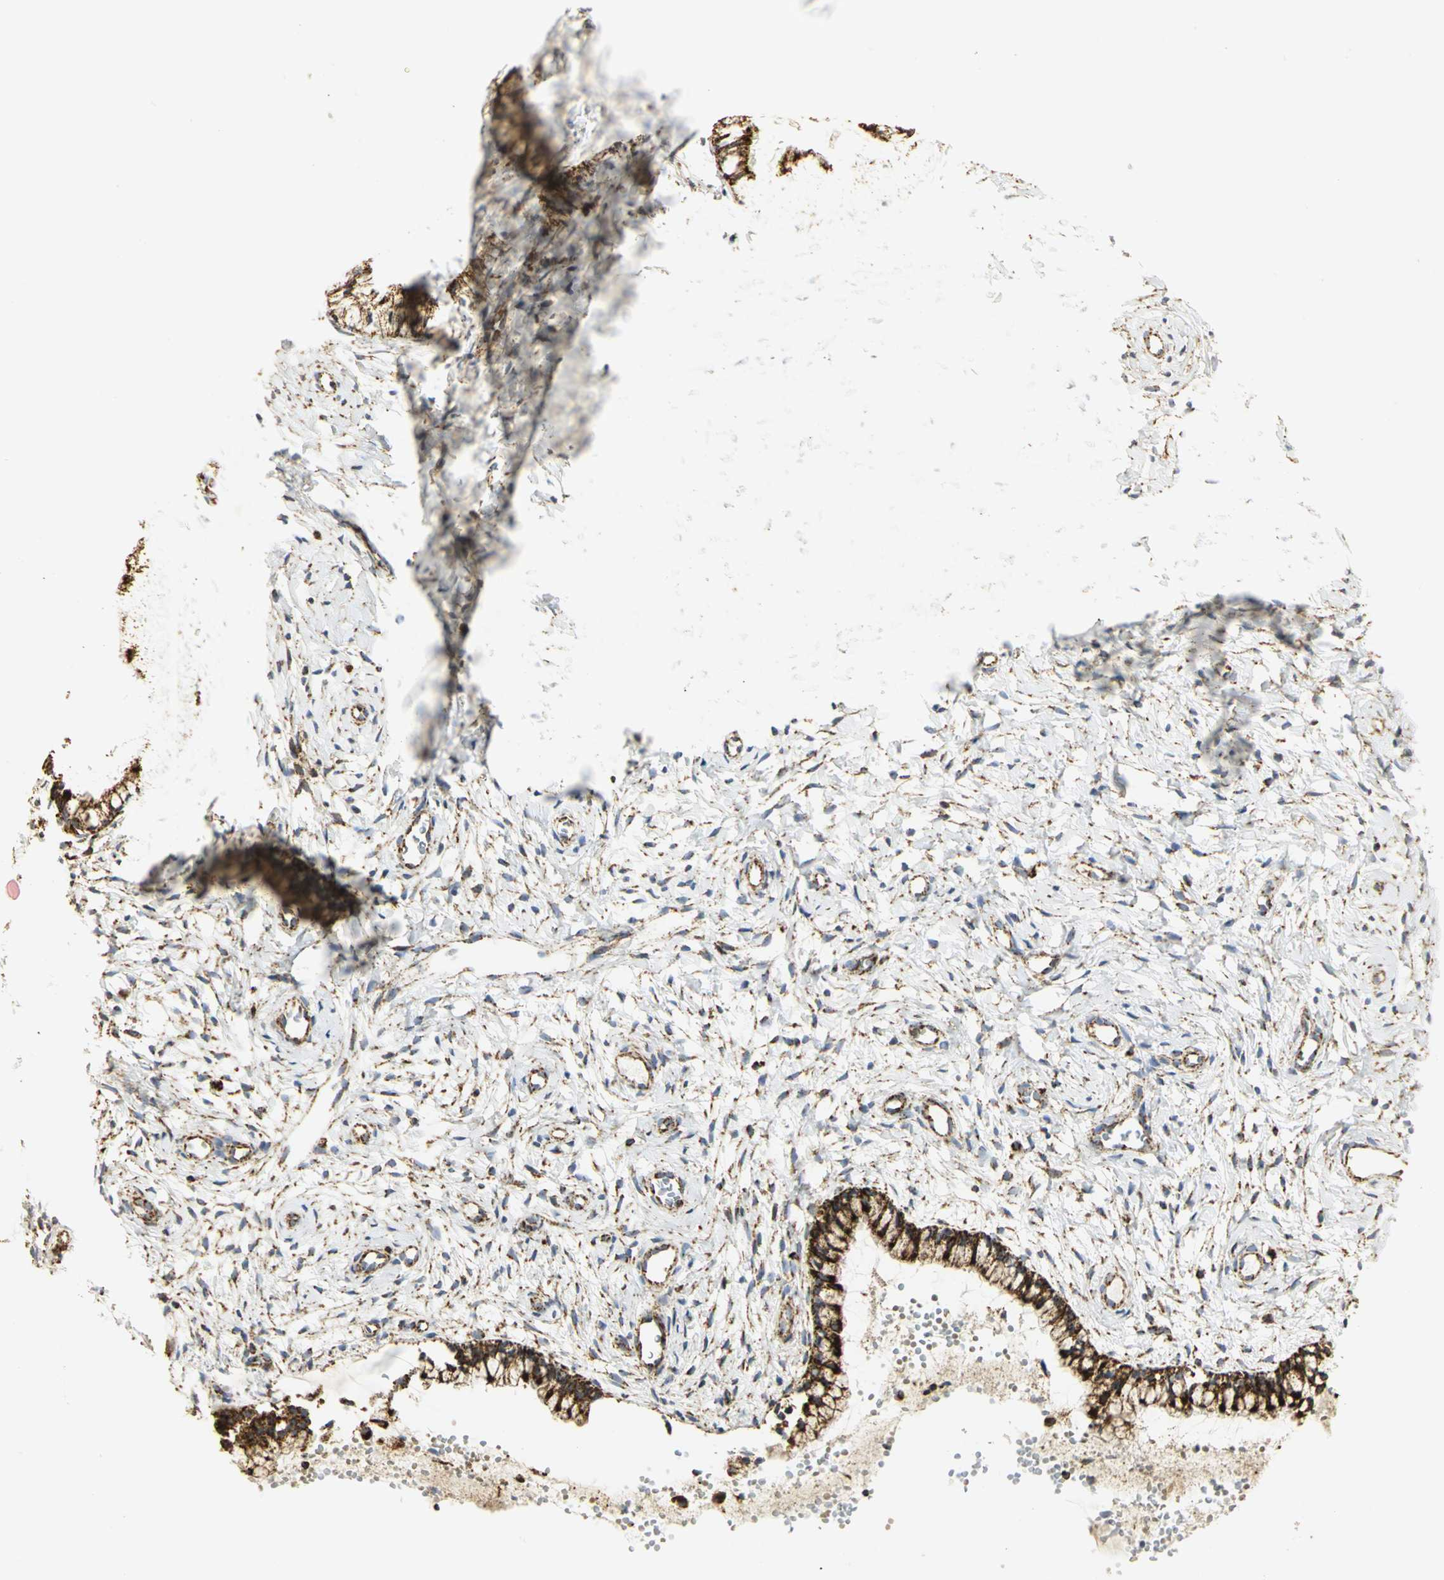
{"staining": {"intensity": "strong", "quantity": ">75%", "location": "cytoplasmic/membranous"}, "tissue": "cervix", "cell_type": "Glandular cells", "image_type": "normal", "snomed": [{"axis": "morphology", "description": "Normal tissue, NOS"}, {"axis": "topography", "description": "Cervix"}], "caption": "Protein analysis of normal cervix displays strong cytoplasmic/membranous staining in about >75% of glandular cells. (Brightfield microscopy of DAB IHC at high magnification).", "gene": "VDAC1", "patient": {"sex": "female", "age": 46}}